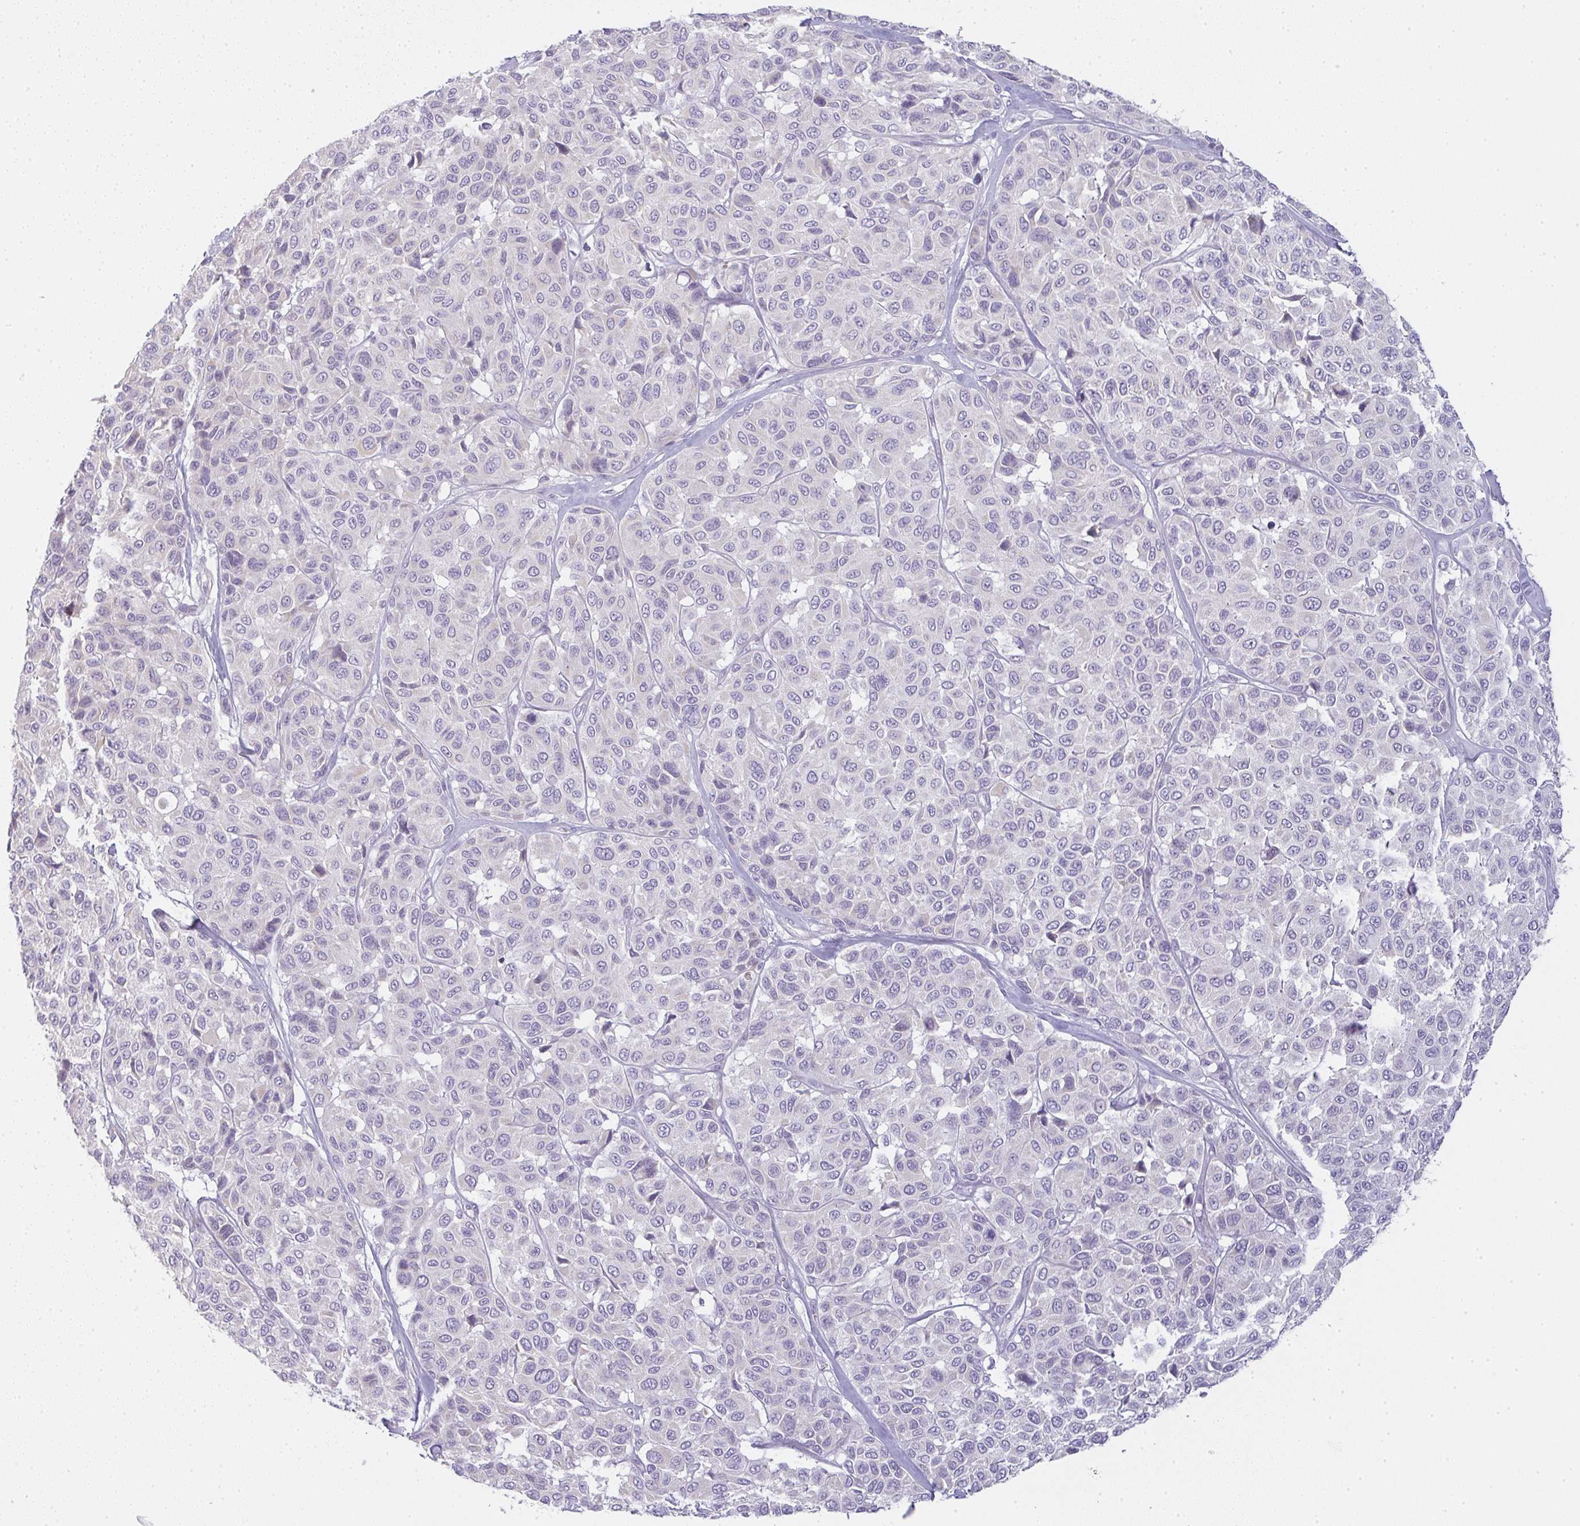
{"staining": {"intensity": "negative", "quantity": "none", "location": "none"}, "tissue": "melanoma", "cell_type": "Tumor cells", "image_type": "cancer", "snomed": [{"axis": "morphology", "description": "Malignant melanoma, NOS"}, {"axis": "topography", "description": "Skin"}], "caption": "A high-resolution micrograph shows immunohistochemistry staining of malignant melanoma, which displays no significant positivity in tumor cells.", "gene": "SIRPB2", "patient": {"sex": "female", "age": 66}}